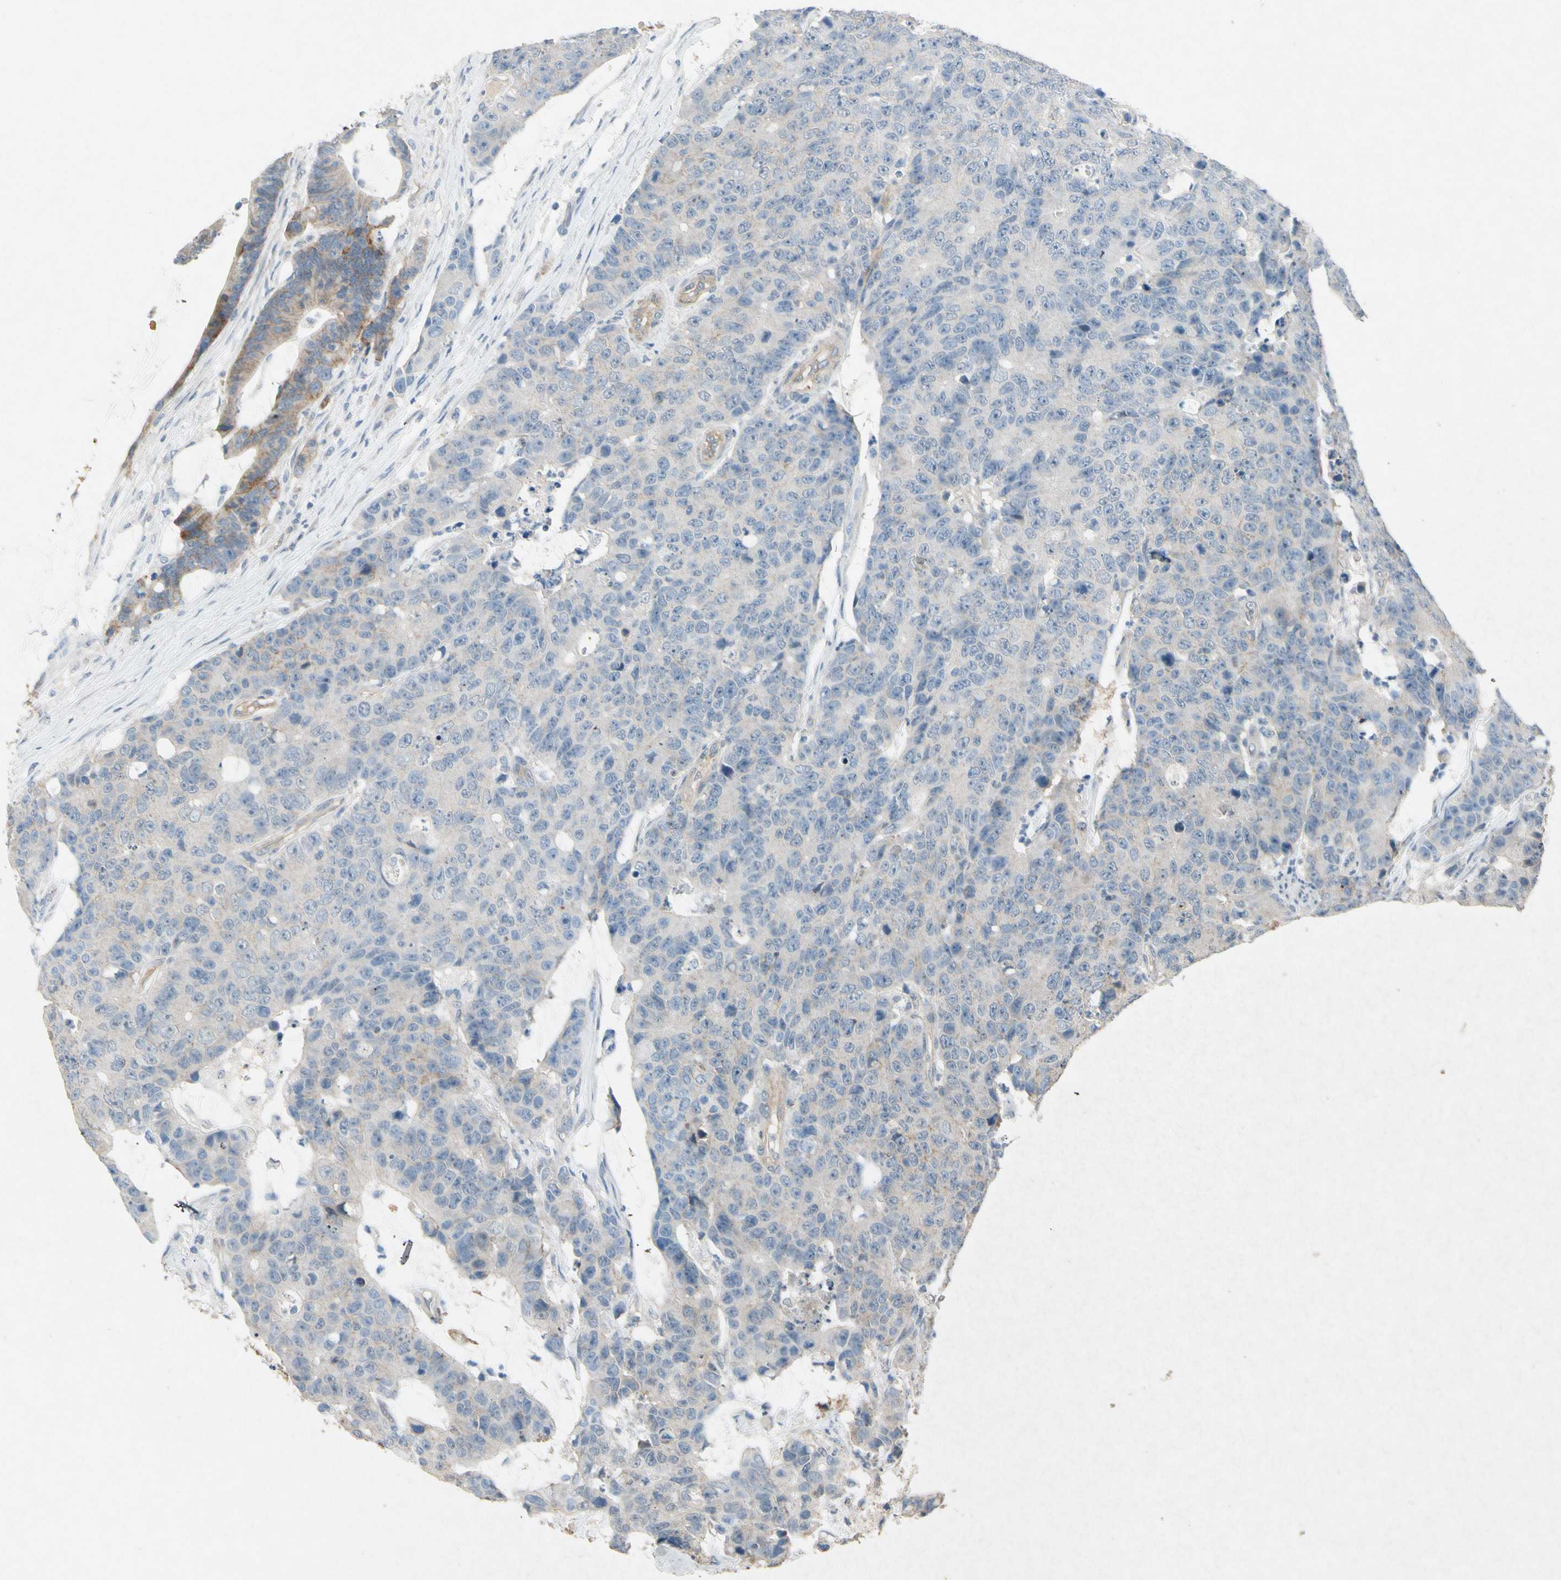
{"staining": {"intensity": "negative", "quantity": "none", "location": "none"}, "tissue": "colorectal cancer", "cell_type": "Tumor cells", "image_type": "cancer", "snomed": [{"axis": "morphology", "description": "Adenocarcinoma, NOS"}, {"axis": "topography", "description": "Colon"}], "caption": "DAB immunohistochemical staining of colorectal adenocarcinoma displays no significant expression in tumor cells.", "gene": "ITGA3", "patient": {"sex": "female", "age": 86}}